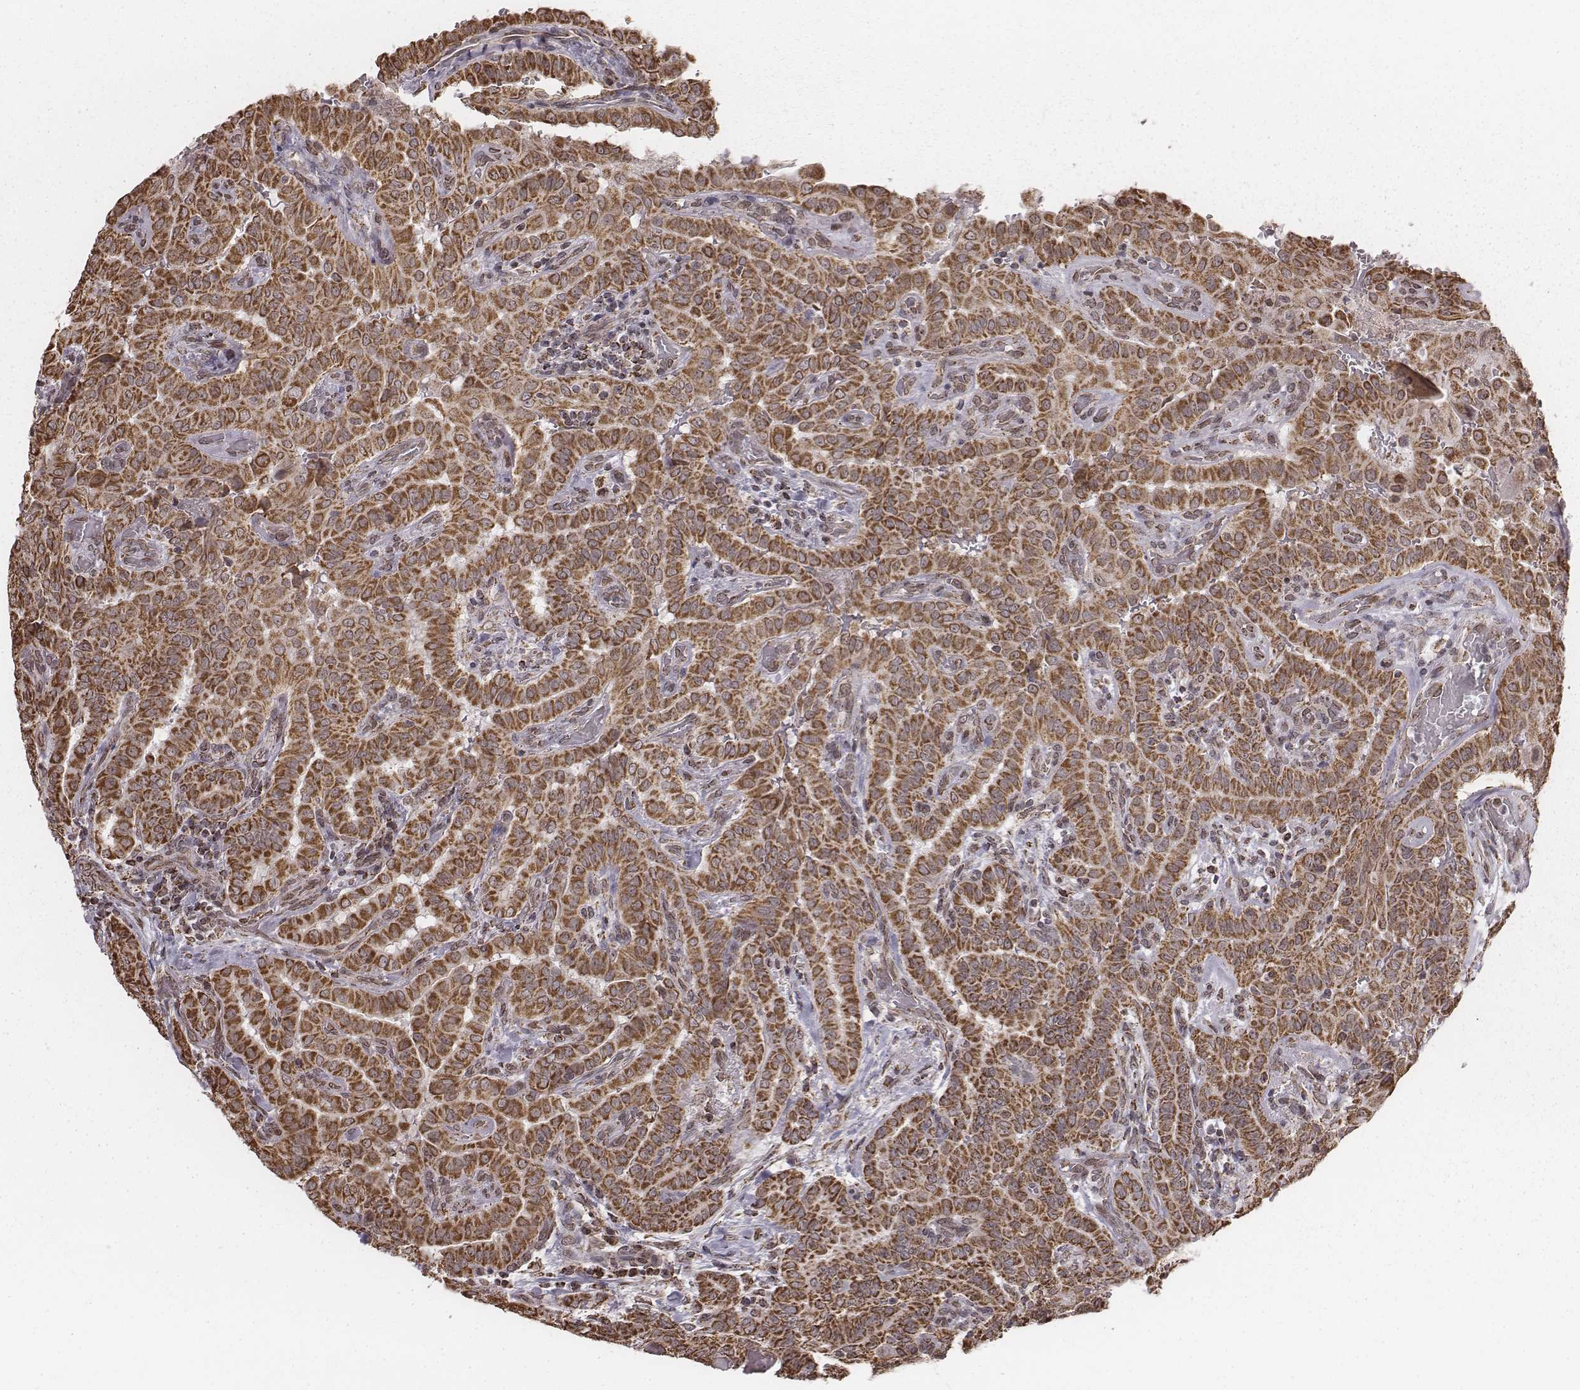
{"staining": {"intensity": "strong", "quantity": ">75%", "location": "cytoplasmic/membranous"}, "tissue": "thyroid cancer", "cell_type": "Tumor cells", "image_type": "cancer", "snomed": [{"axis": "morphology", "description": "Papillary adenocarcinoma, NOS"}, {"axis": "morphology", "description": "Papillary adenoma metastatic"}, {"axis": "topography", "description": "Thyroid gland"}], "caption": "DAB (3,3'-diaminobenzidine) immunohistochemical staining of thyroid cancer (papillary adenoma metastatic) shows strong cytoplasmic/membranous protein expression in about >75% of tumor cells. (DAB = brown stain, brightfield microscopy at high magnification).", "gene": "ACOT2", "patient": {"sex": "female", "age": 50}}